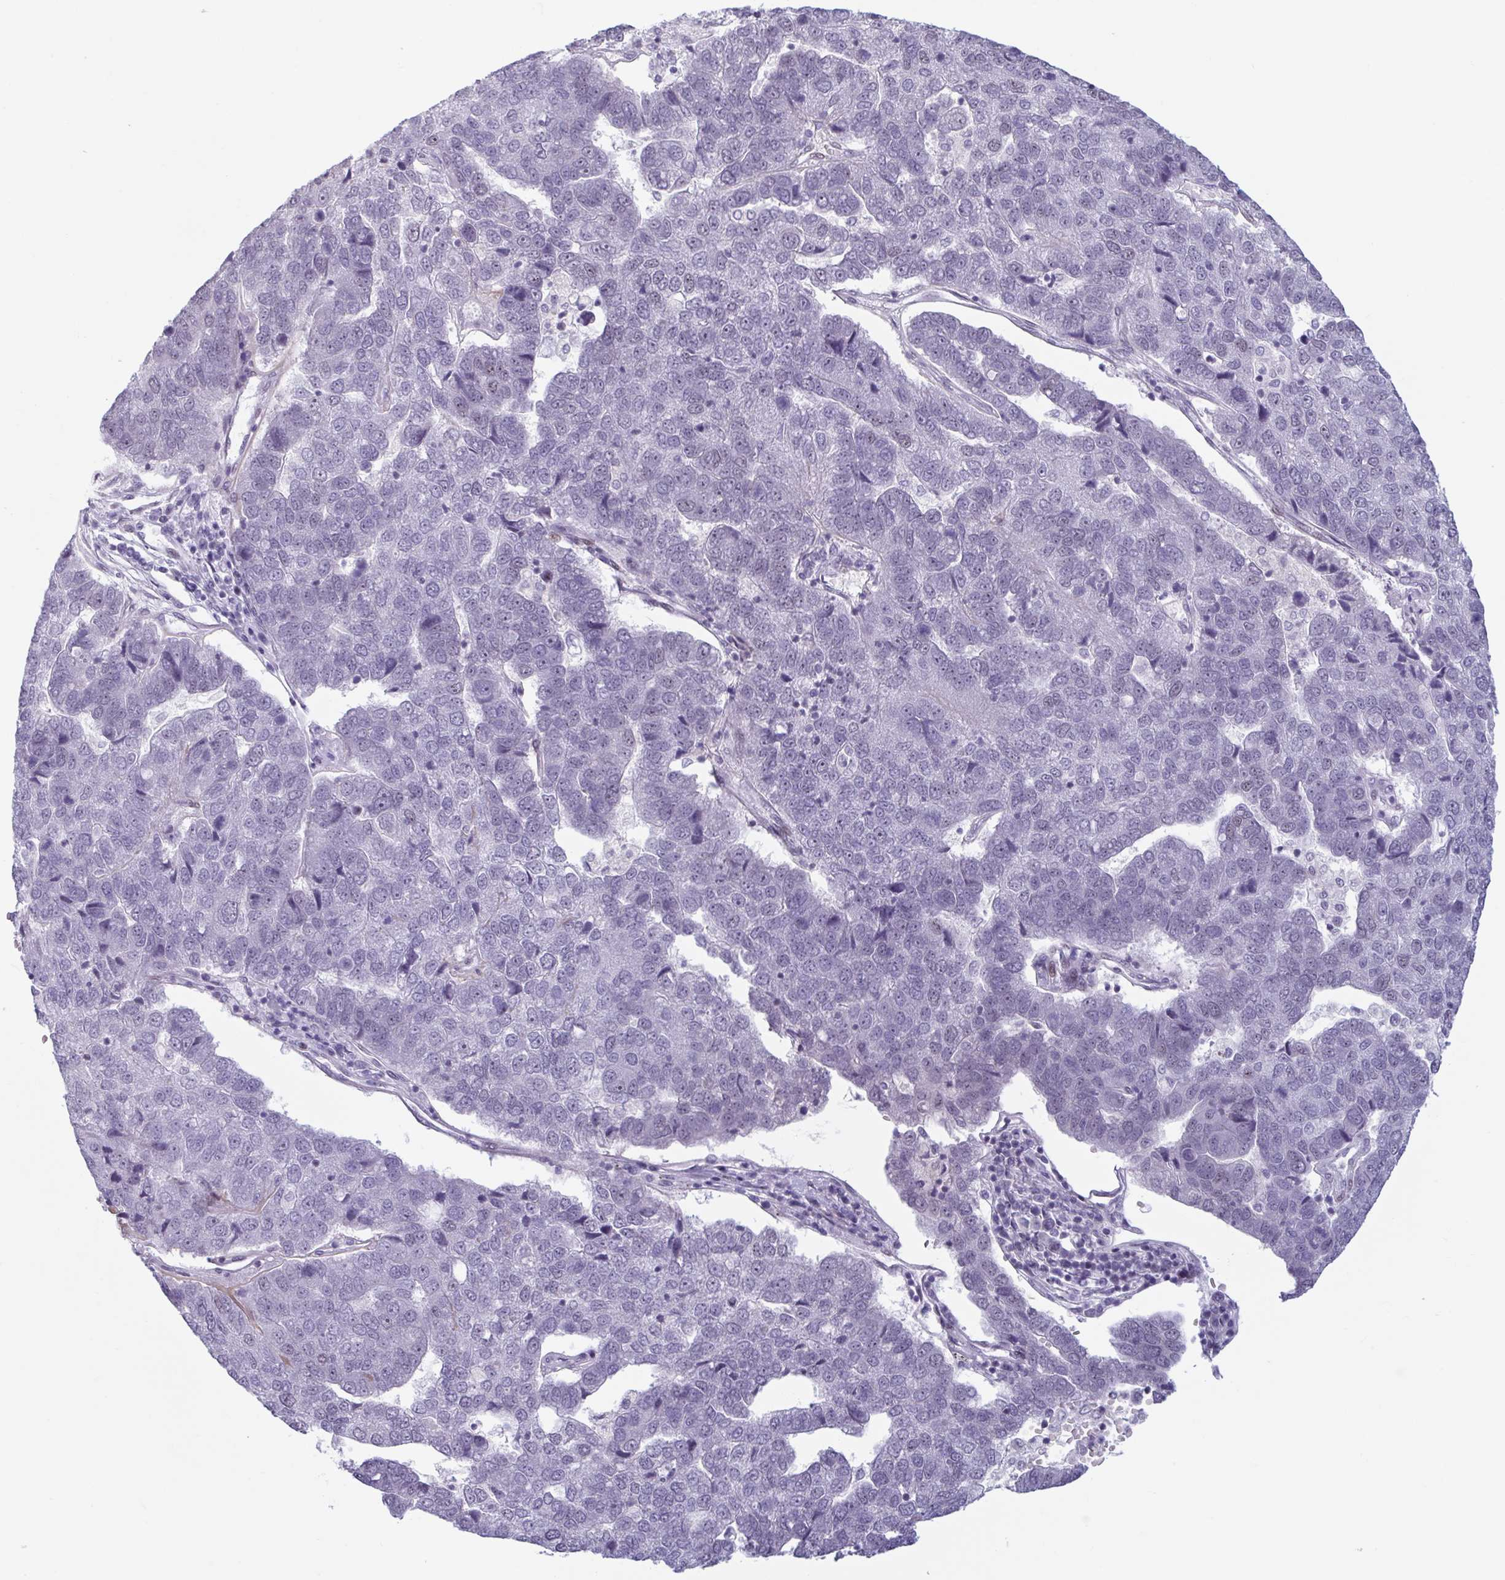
{"staining": {"intensity": "weak", "quantity": "<25%", "location": "nuclear"}, "tissue": "pancreatic cancer", "cell_type": "Tumor cells", "image_type": "cancer", "snomed": [{"axis": "morphology", "description": "Adenocarcinoma, NOS"}, {"axis": "topography", "description": "Pancreas"}], "caption": "The image demonstrates no staining of tumor cells in adenocarcinoma (pancreatic). (DAB immunohistochemistry, high magnification).", "gene": "HSD17B6", "patient": {"sex": "female", "age": 61}}